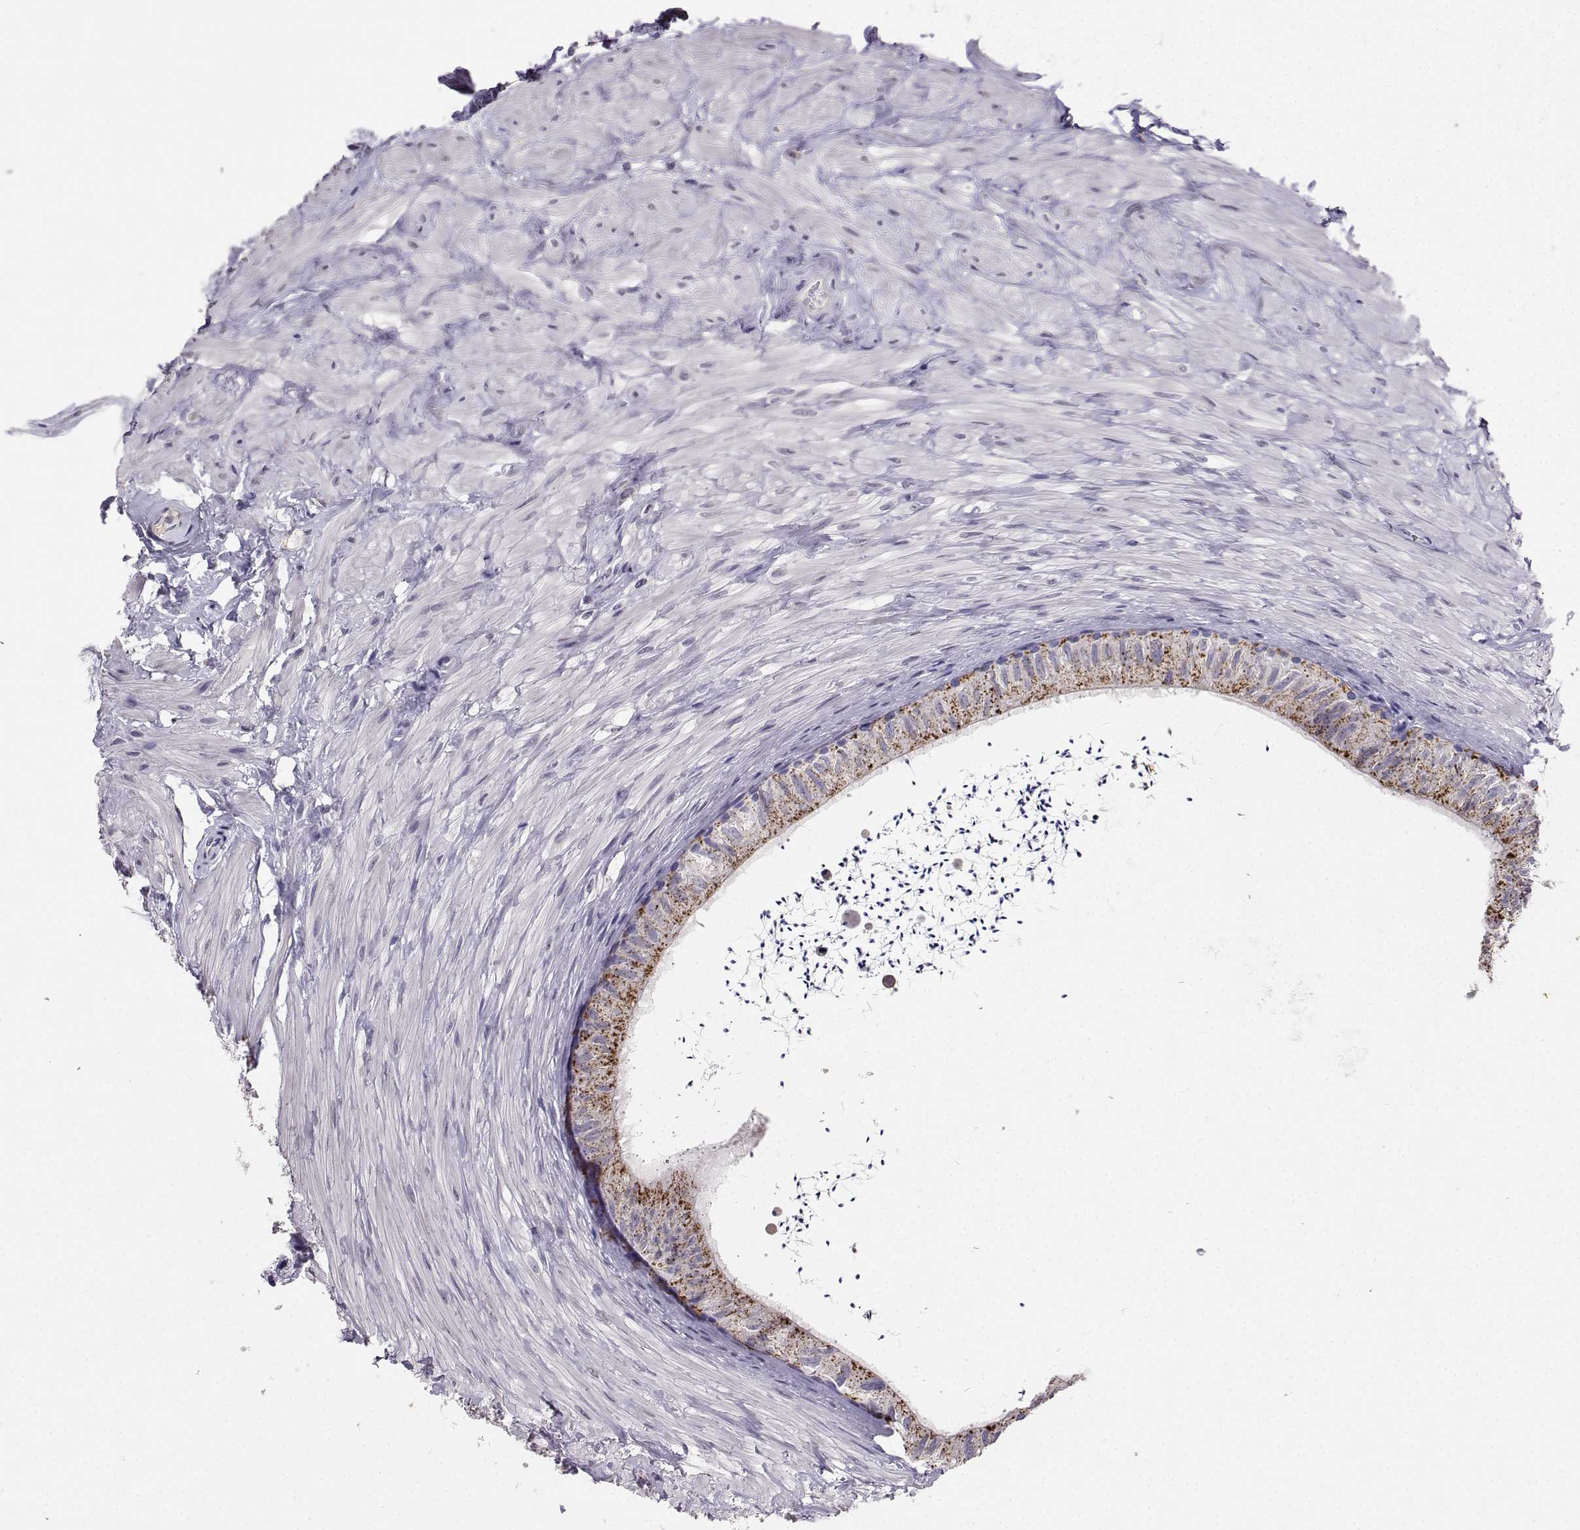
{"staining": {"intensity": "strong", "quantity": "25%-75%", "location": "cytoplasmic/membranous"}, "tissue": "epididymis", "cell_type": "Glandular cells", "image_type": "normal", "snomed": [{"axis": "morphology", "description": "Normal tissue, NOS"}, {"axis": "topography", "description": "Epididymis"}], "caption": "The micrograph demonstrates a brown stain indicating the presence of a protein in the cytoplasmic/membranous of glandular cells in epididymis. (DAB (3,3'-diaminobenzidine) IHC, brown staining for protein, blue staining for nuclei).", "gene": "SPAG11A", "patient": {"sex": "male", "age": 32}}